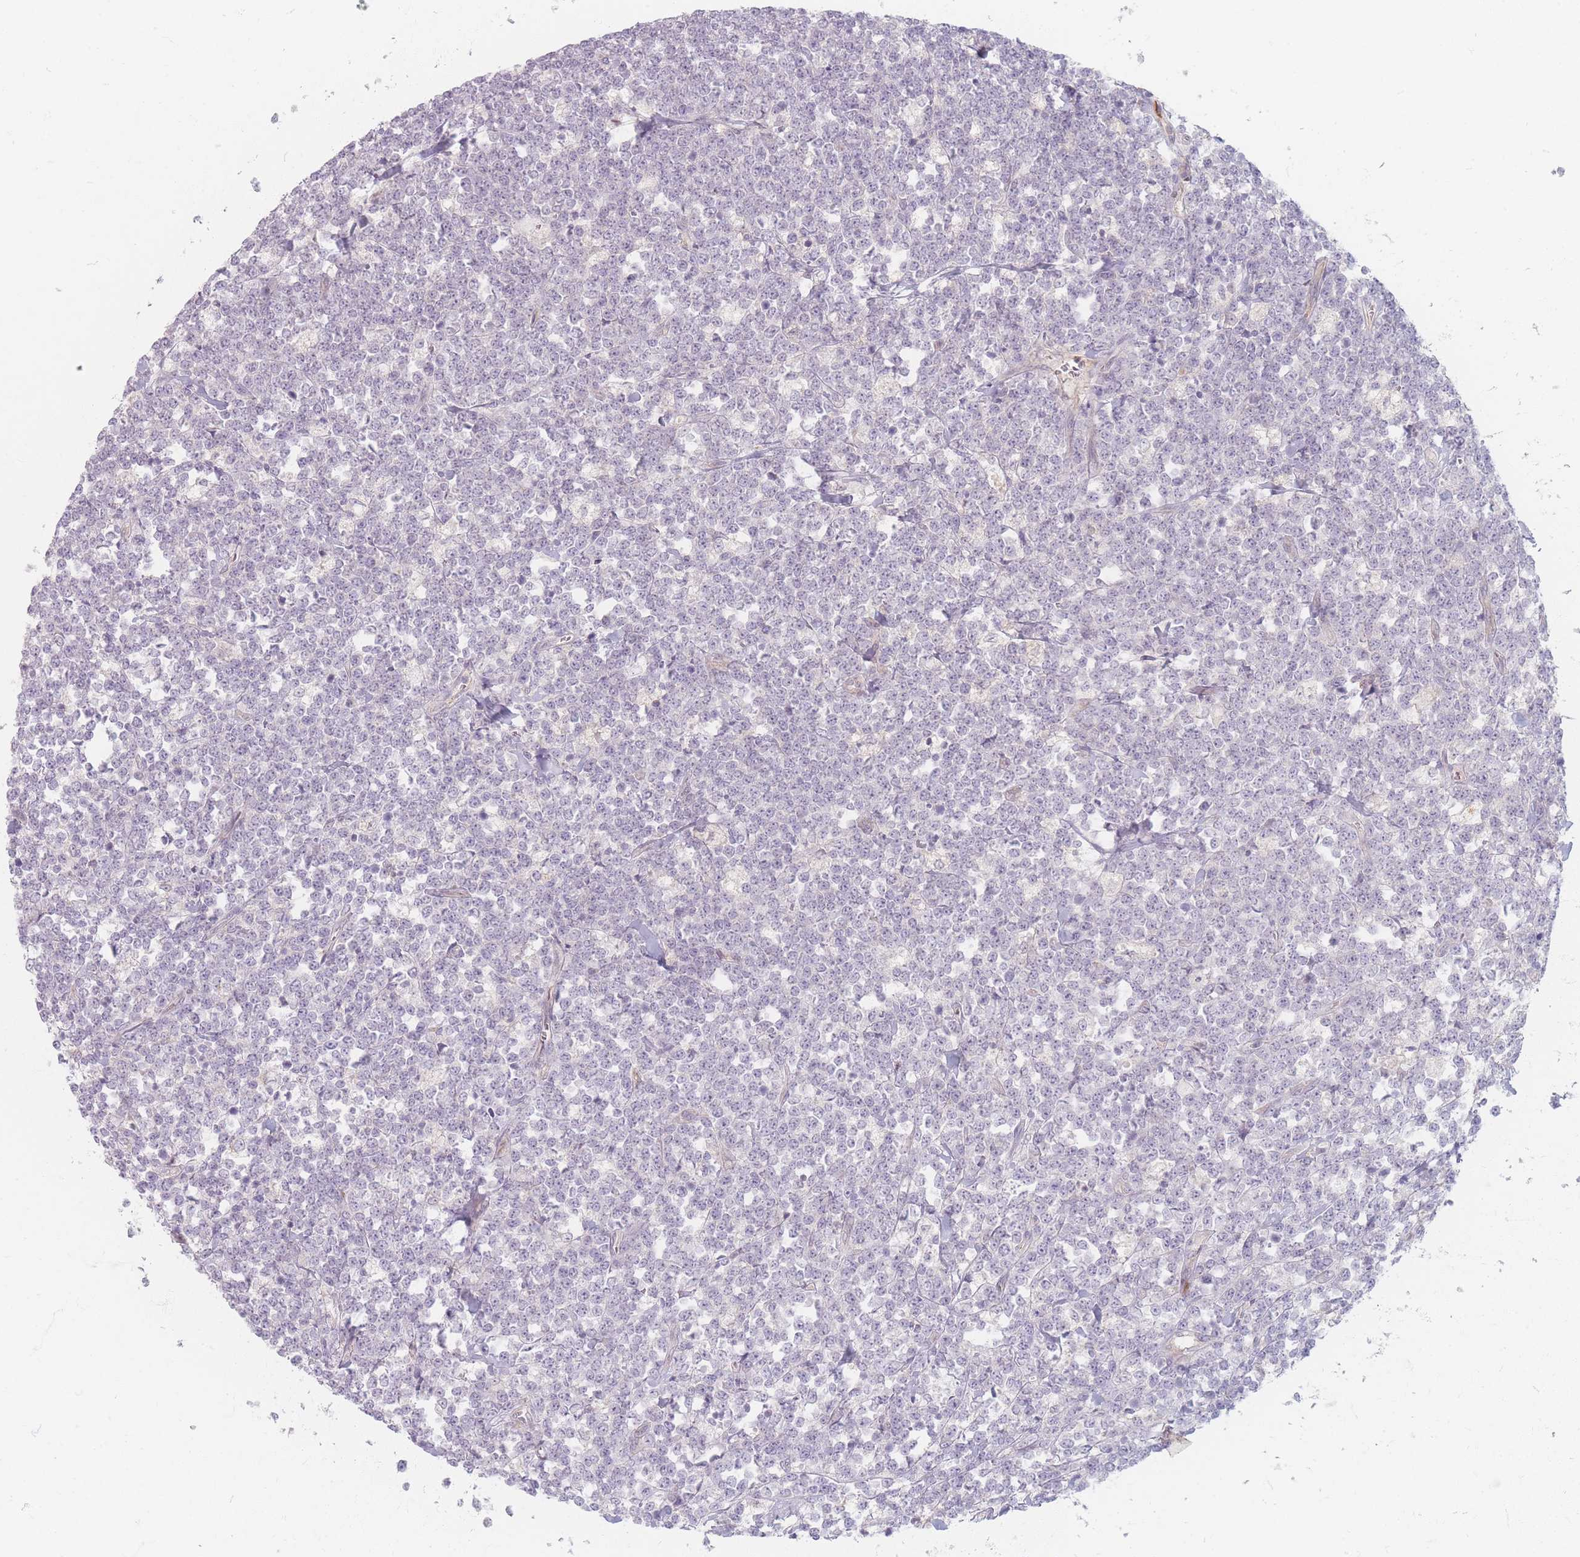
{"staining": {"intensity": "negative", "quantity": "none", "location": "none"}, "tissue": "lymphoma", "cell_type": "Tumor cells", "image_type": "cancer", "snomed": [{"axis": "morphology", "description": "Malignant lymphoma, non-Hodgkin's type, High grade"}, {"axis": "topography", "description": "Small intestine"}], "caption": "This is an IHC photomicrograph of lymphoma. There is no positivity in tumor cells.", "gene": "CHCHD7", "patient": {"sex": "male", "age": 8}}